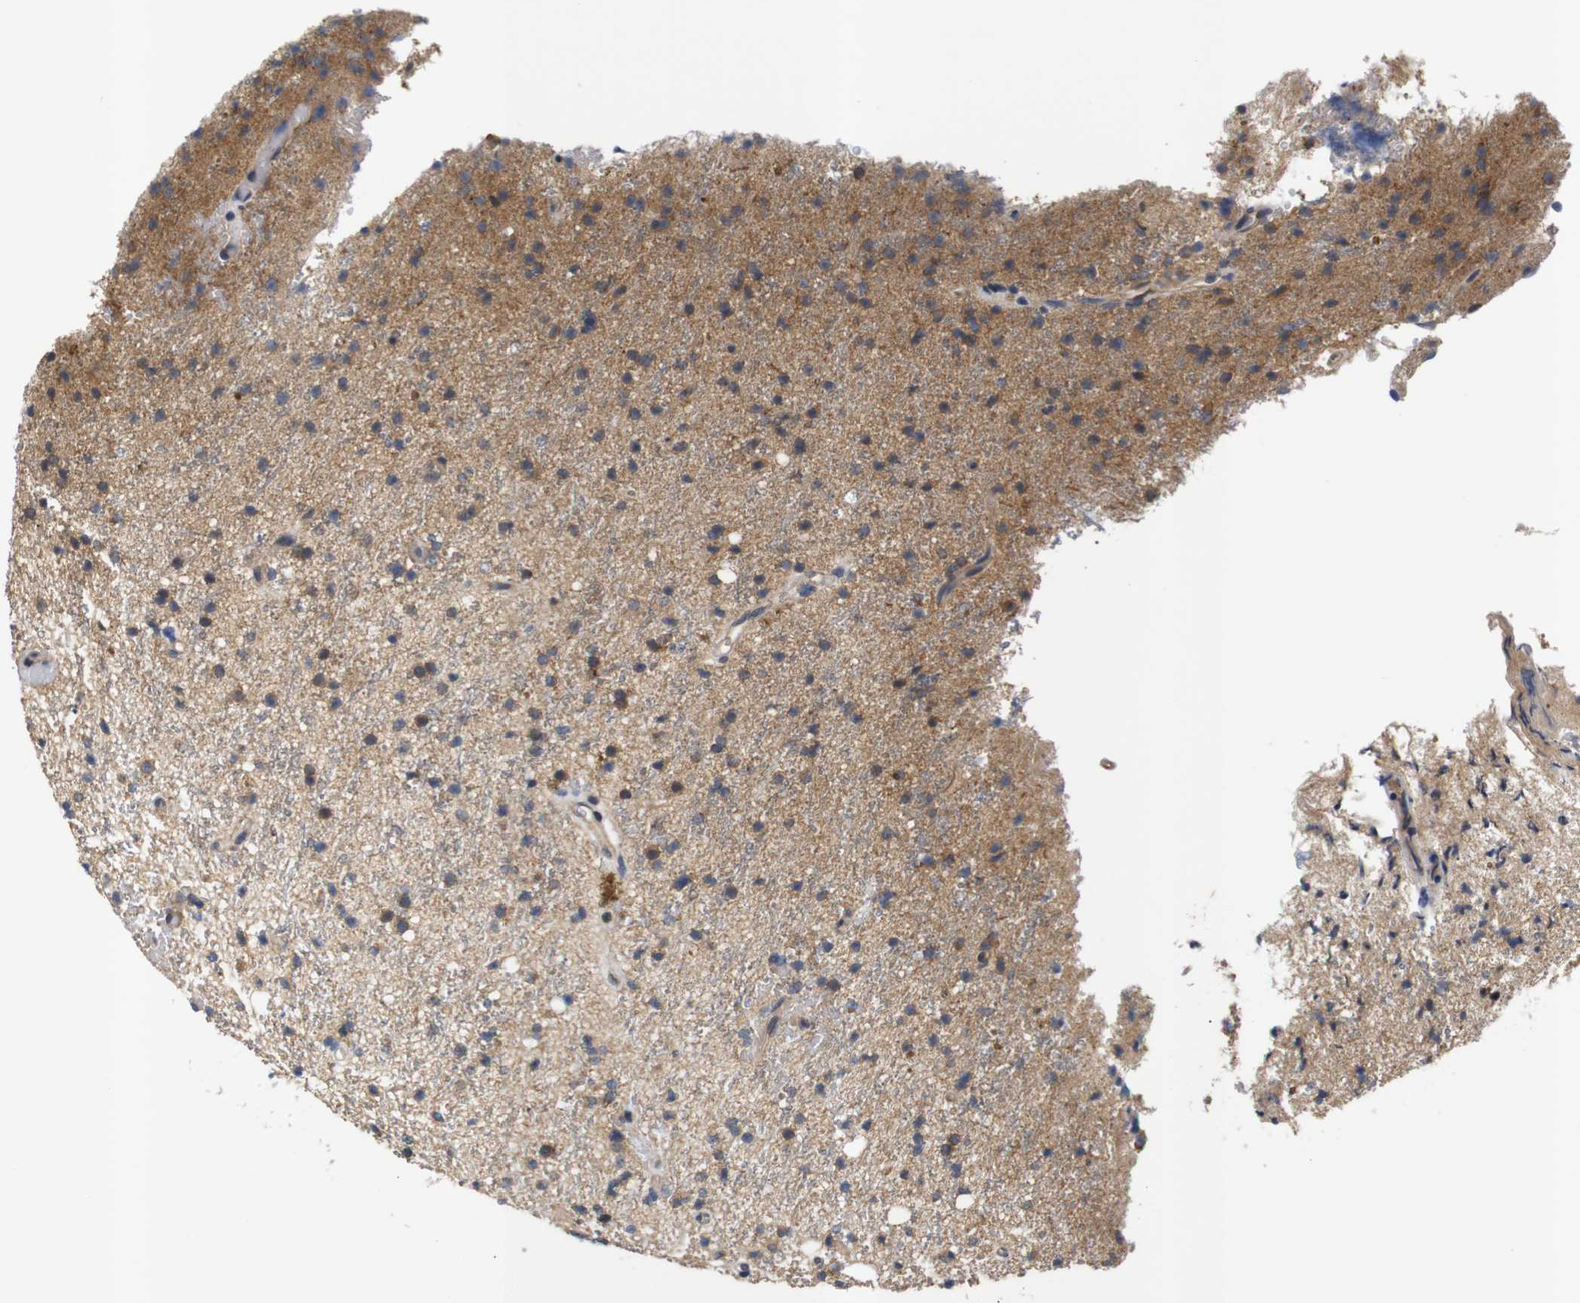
{"staining": {"intensity": "moderate", "quantity": ">75%", "location": "cytoplasmic/membranous"}, "tissue": "glioma", "cell_type": "Tumor cells", "image_type": "cancer", "snomed": [{"axis": "morphology", "description": "Glioma, malignant, High grade"}, {"axis": "topography", "description": "Brain"}], "caption": "Tumor cells reveal medium levels of moderate cytoplasmic/membranous expression in approximately >75% of cells in glioma.", "gene": "RIPK1", "patient": {"sex": "male", "age": 47}}